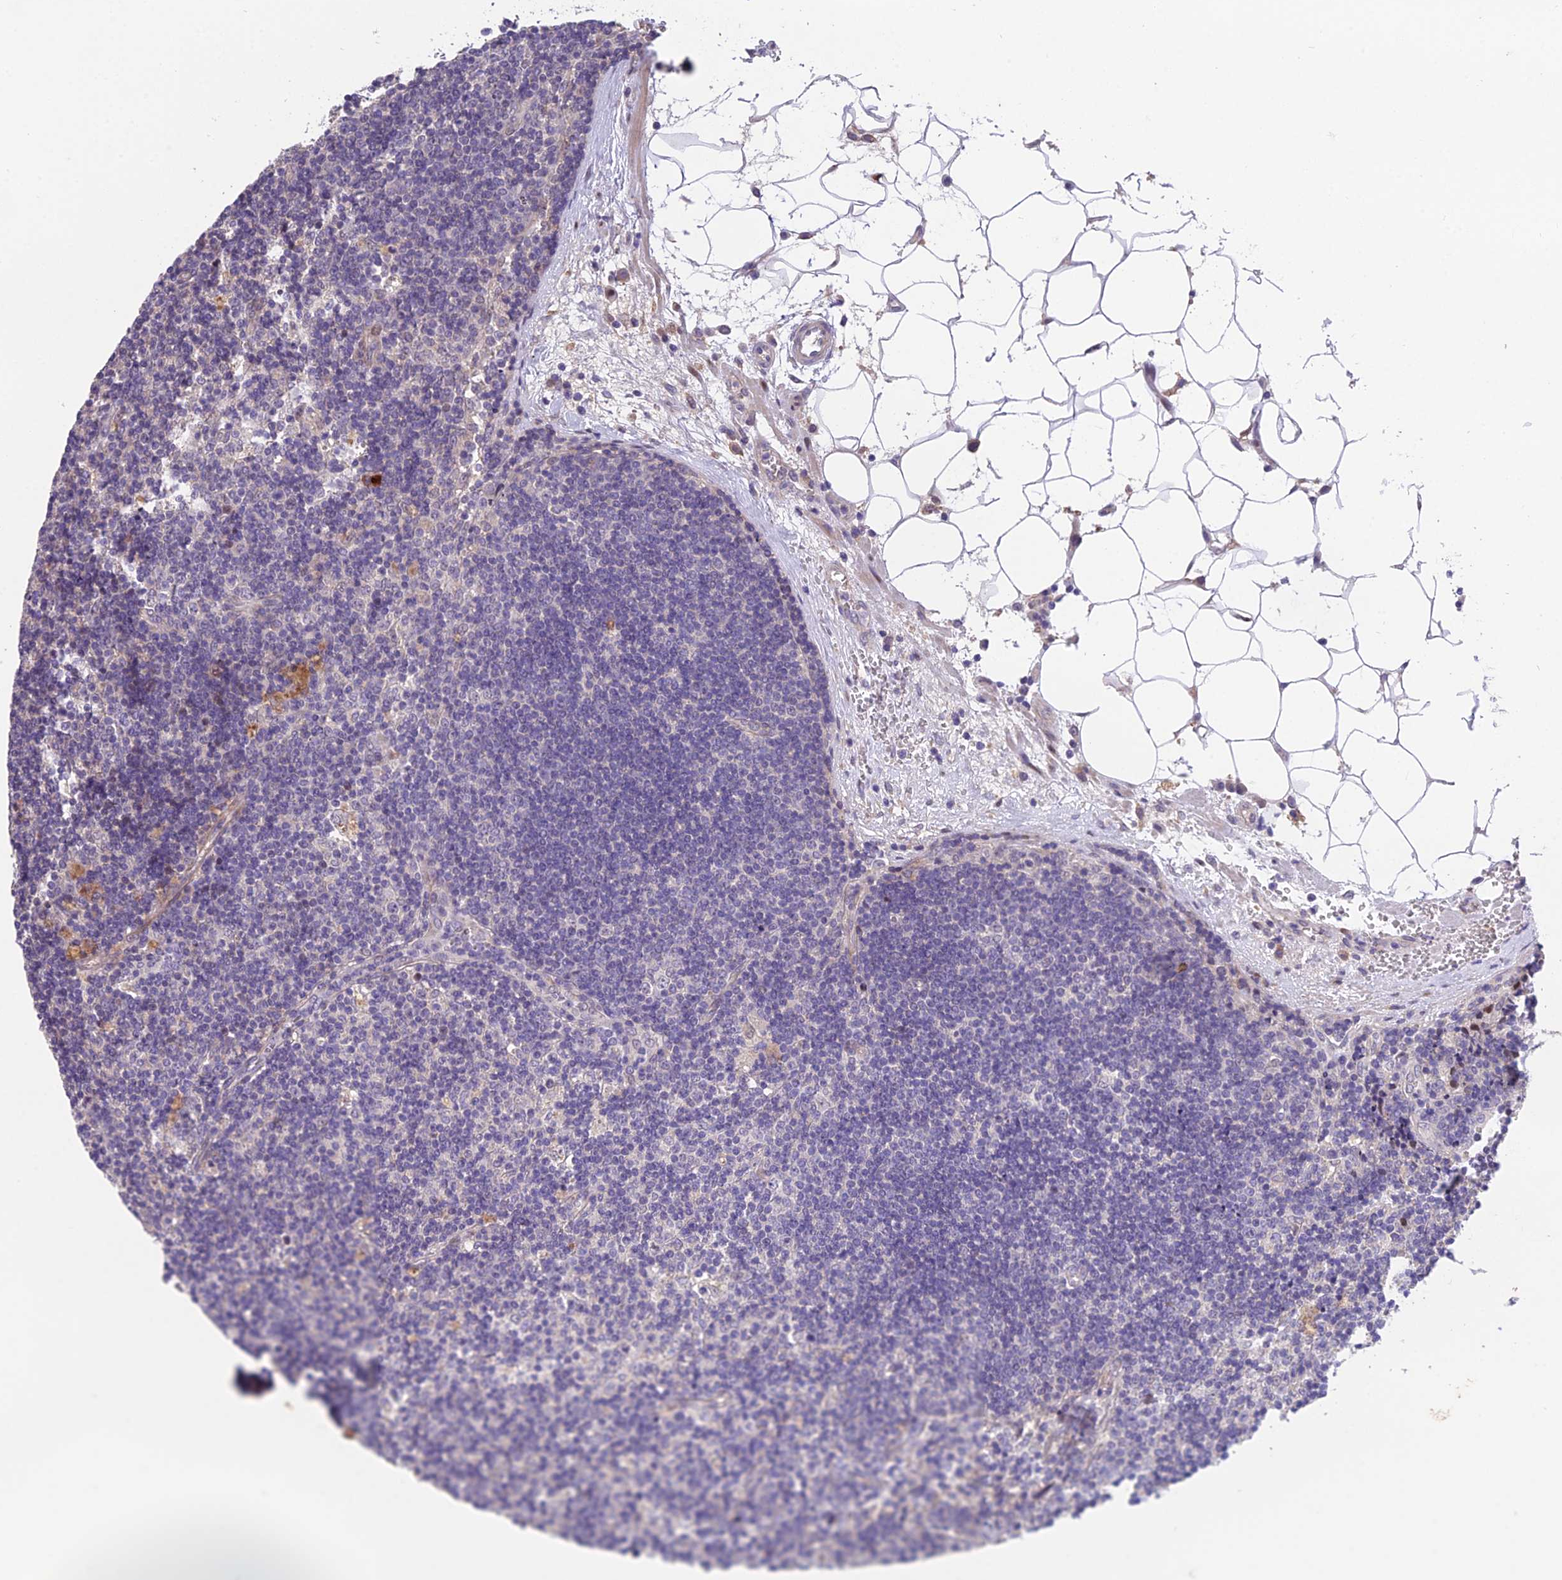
{"staining": {"intensity": "negative", "quantity": "none", "location": "none"}, "tissue": "lymph node", "cell_type": "Germinal center cells", "image_type": "normal", "snomed": [{"axis": "morphology", "description": "Normal tissue, NOS"}, {"axis": "topography", "description": "Lymph node"}], "caption": "Immunohistochemical staining of normal lymph node shows no significant positivity in germinal center cells.", "gene": "PUS10", "patient": {"sex": "male", "age": 58}}